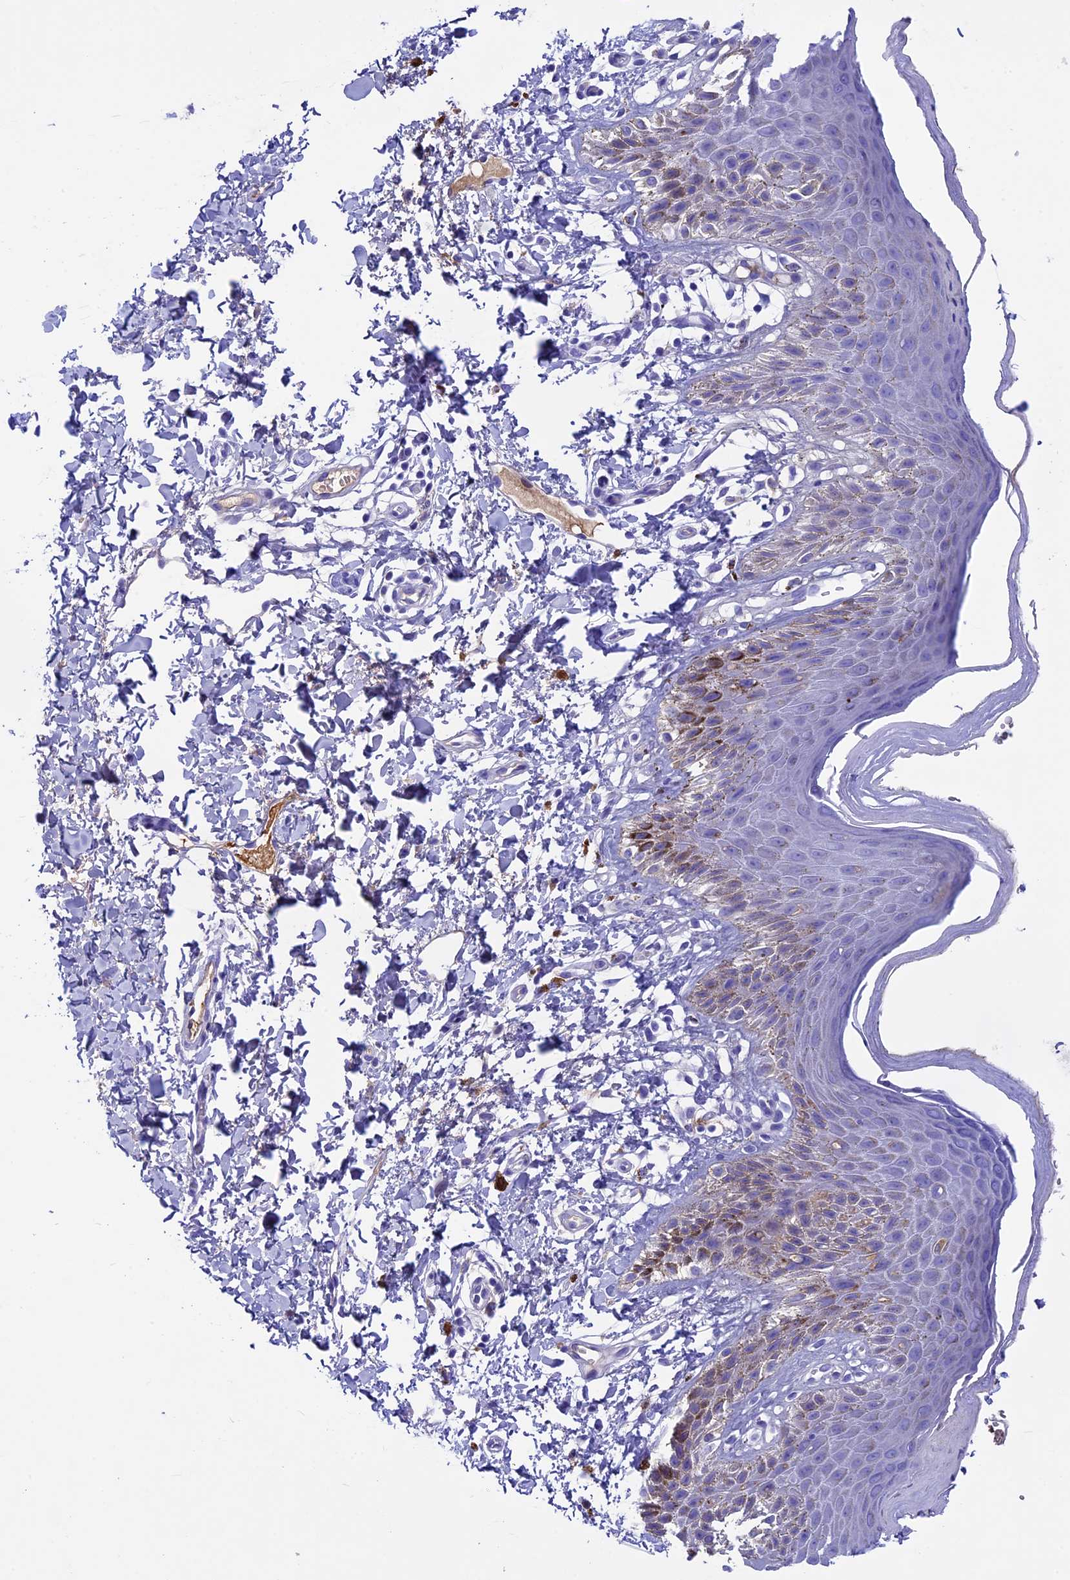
{"staining": {"intensity": "moderate", "quantity": "<25%", "location": "cytoplasmic/membranous"}, "tissue": "skin", "cell_type": "Epidermal cells", "image_type": "normal", "snomed": [{"axis": "morphology", "description": "Normal tissue, NOS"}, {"axis": "topography", "description": "Anal"}], "caption": "High-power microscopy captured an immunohistochemistry (IHC) photomicrograph of benign skin, revealing moderate cytoplasmic/membranous staining in approximately <25% of epidermal cells.", "gene": "IGSF6", "patient": {"sex": "male", "age": 44}}